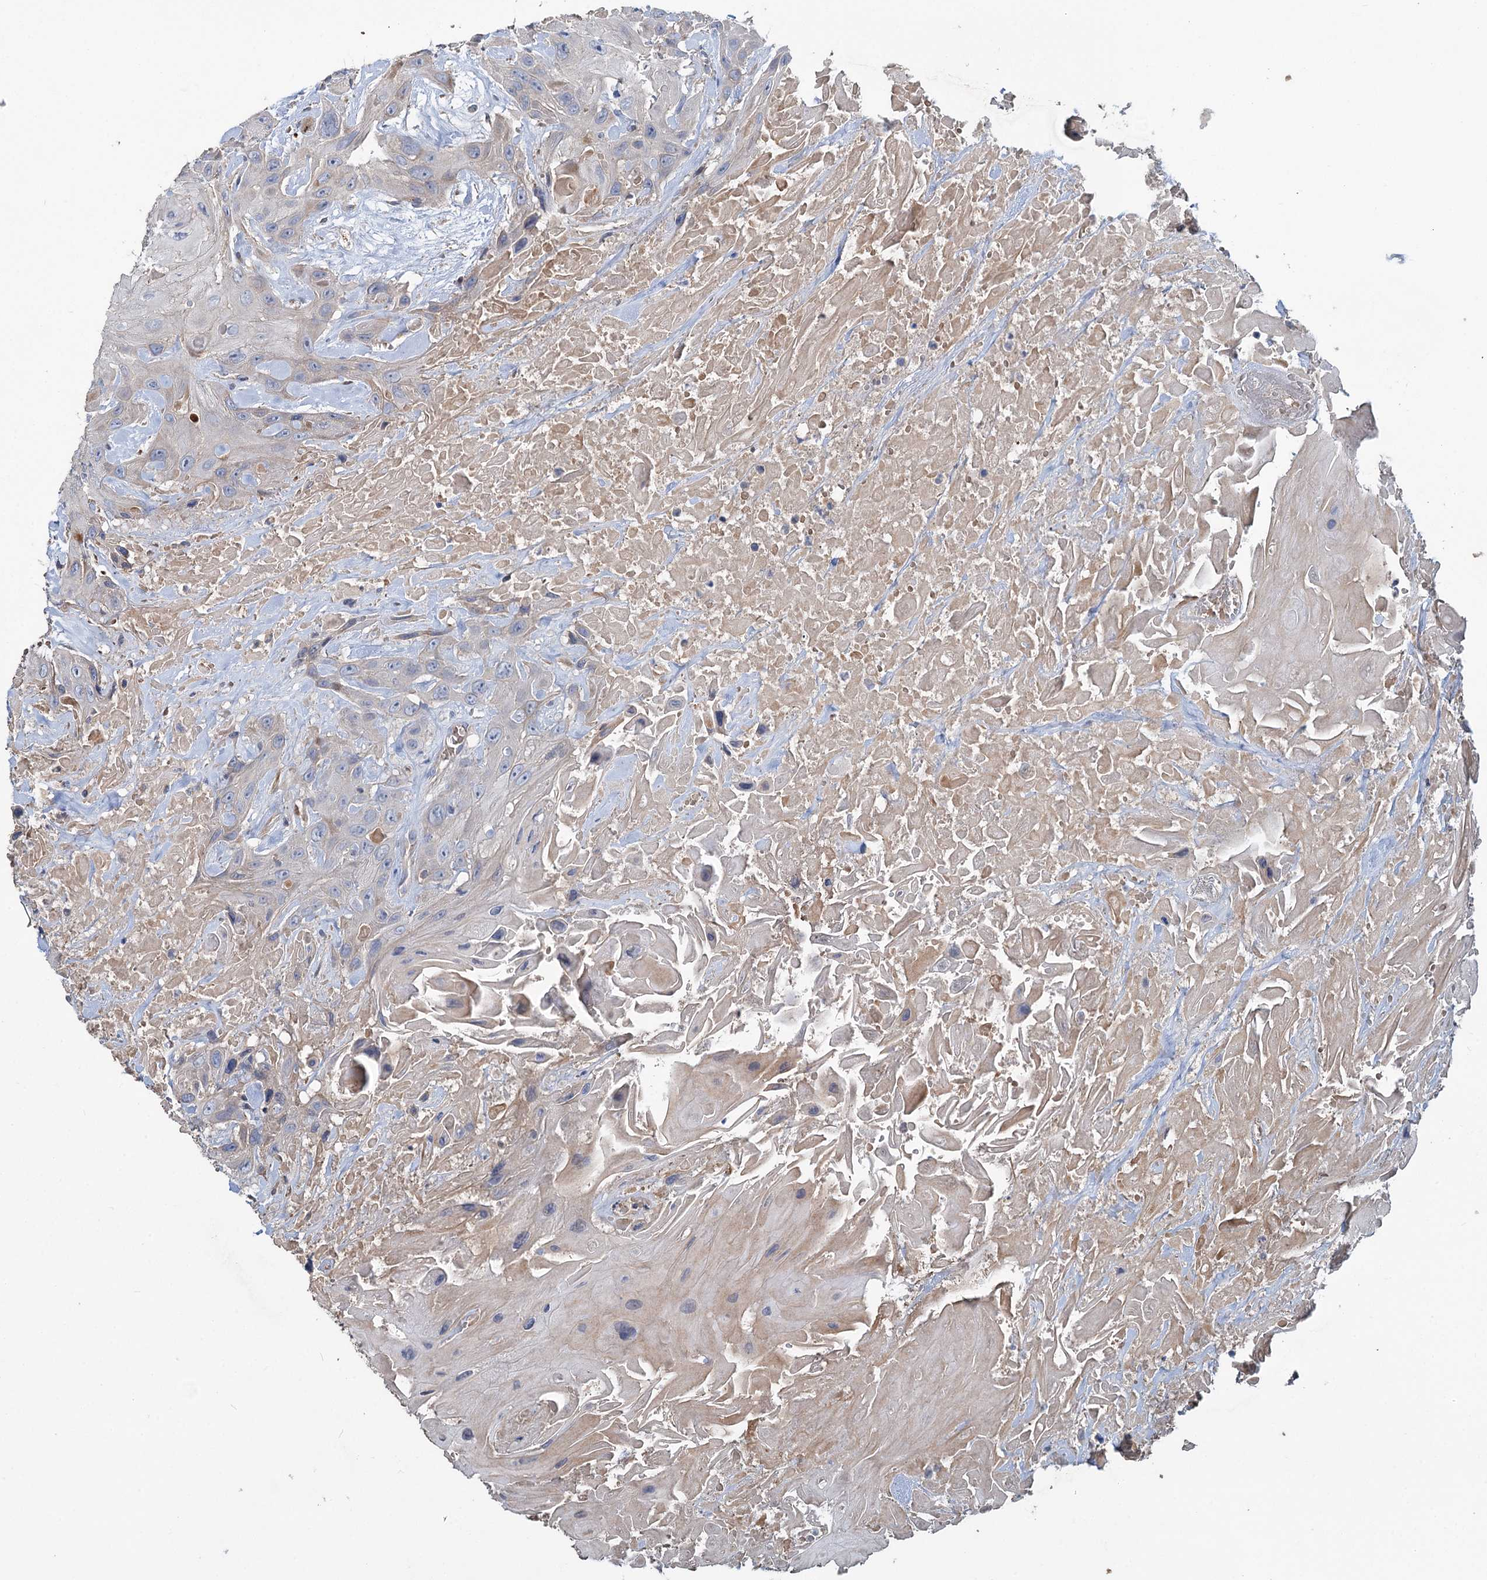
{"staining": {"intensity": "negative", "quantity": "none", "location": "none"}, "tissue": "head and neck cancer", "cell_type": "Tumor cells", "image_type": "cancer", "snomed": [{"axis": "morphology", "description": "Squamous cell carcinoma, NOS"}, {"axis": "topography", "description": "Head-Neck"}], "caption": "A photomicrograph of human squamous cell carcinoma (head and neck) is negative for staining in tumor cells.", "gene": "URAD", "patient": {"sex": "male", "age": 81}}